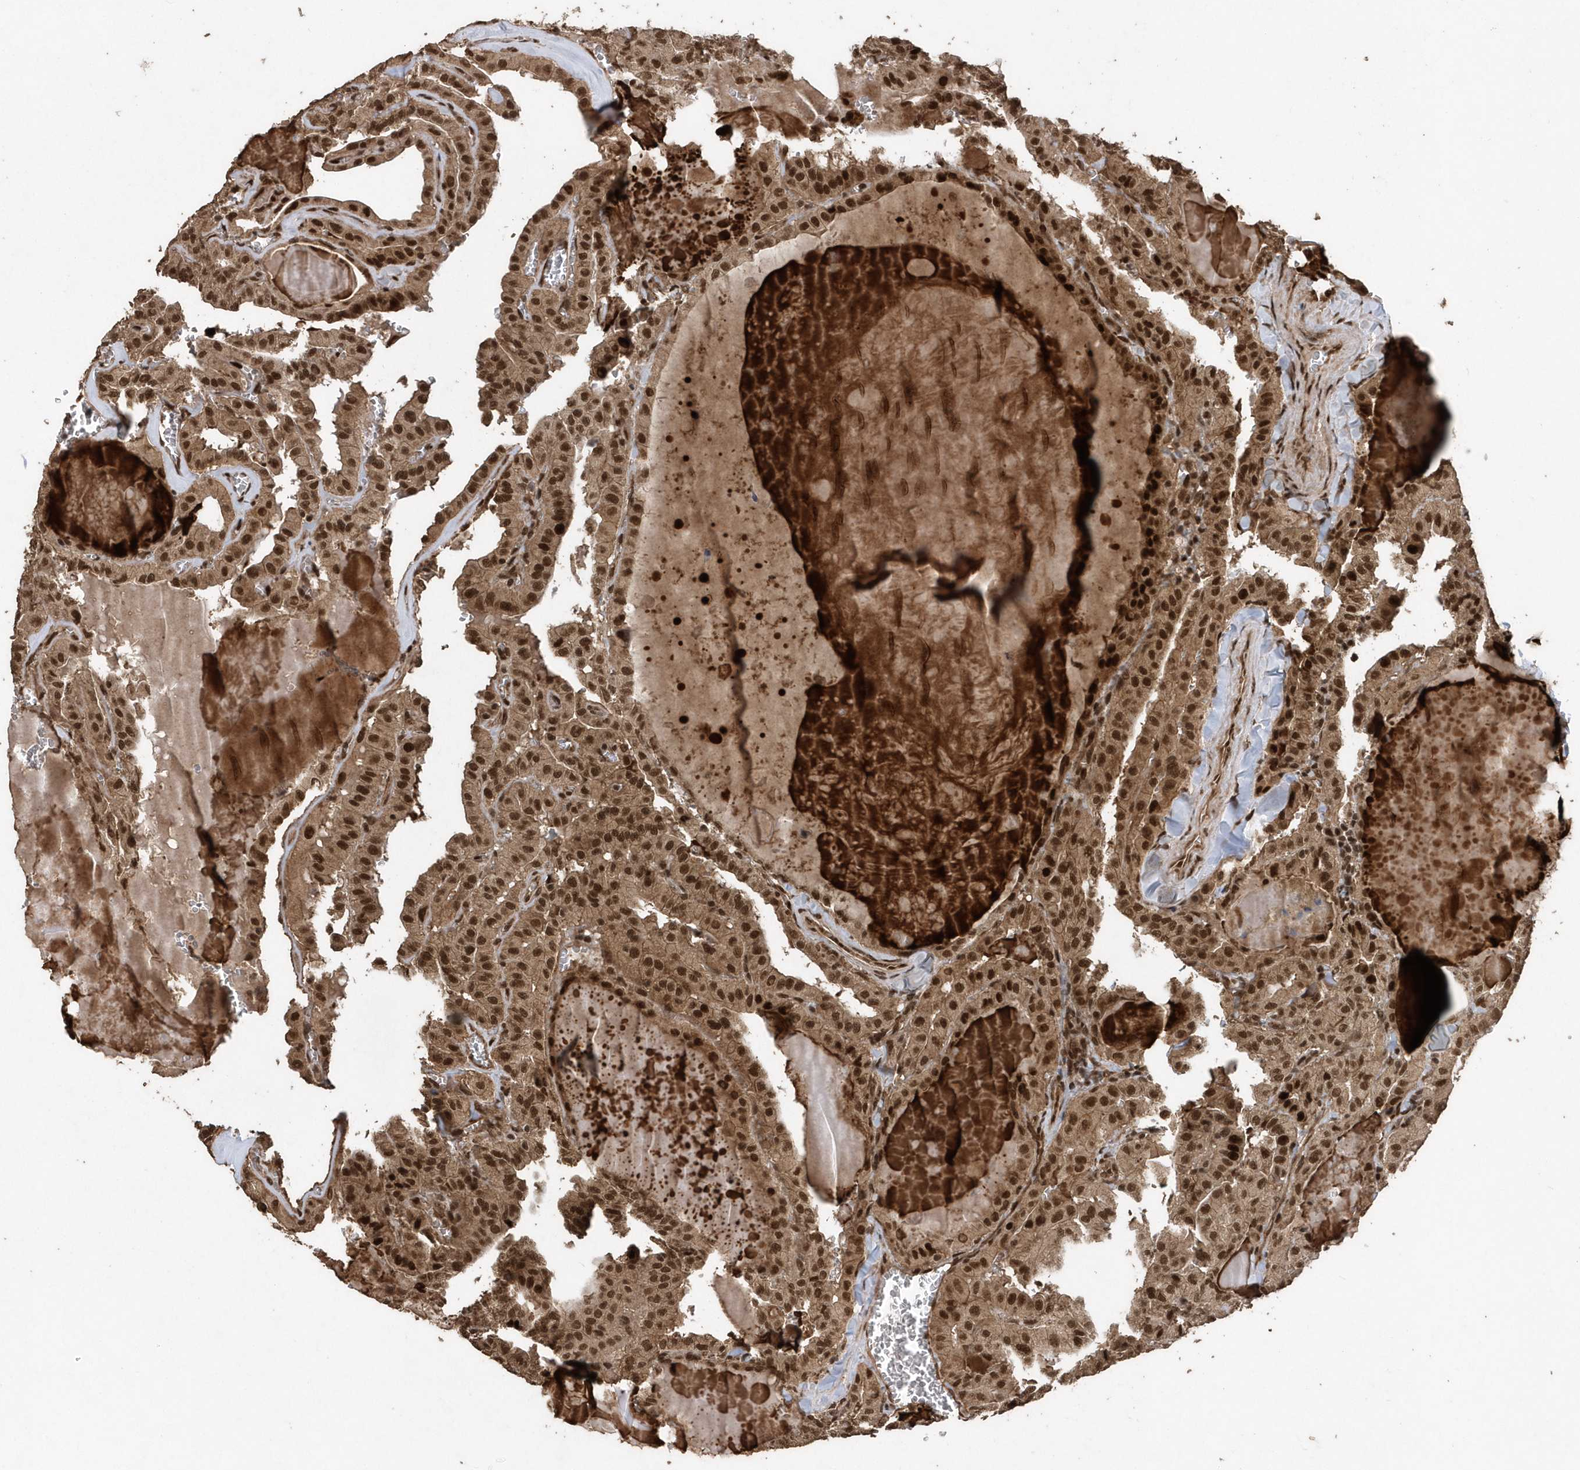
{"staining": {"intensity": "moderate", "quantity": ">75%", "location": "cytoplasmic/membranous,nuclear"}, "tissue": "thyroid cancer", "cell_type": "Tumor cells", "image_type": "cancer", "snomed": [{"axis": "morphology", "description": "Papillary adenocarcinoma, NOS"}, {"axis": "topography", "description": "Thyroid gland"}], "caption": "Human papillary adenocarcinoma (thyroid) stained with a brown dye displays moderate cytoplasmic/membranous and nuclear positive positivity in approximately >75% of tumor cells.", "gene": "INTS12", "patient": {"sex": "male", "age": 52}}